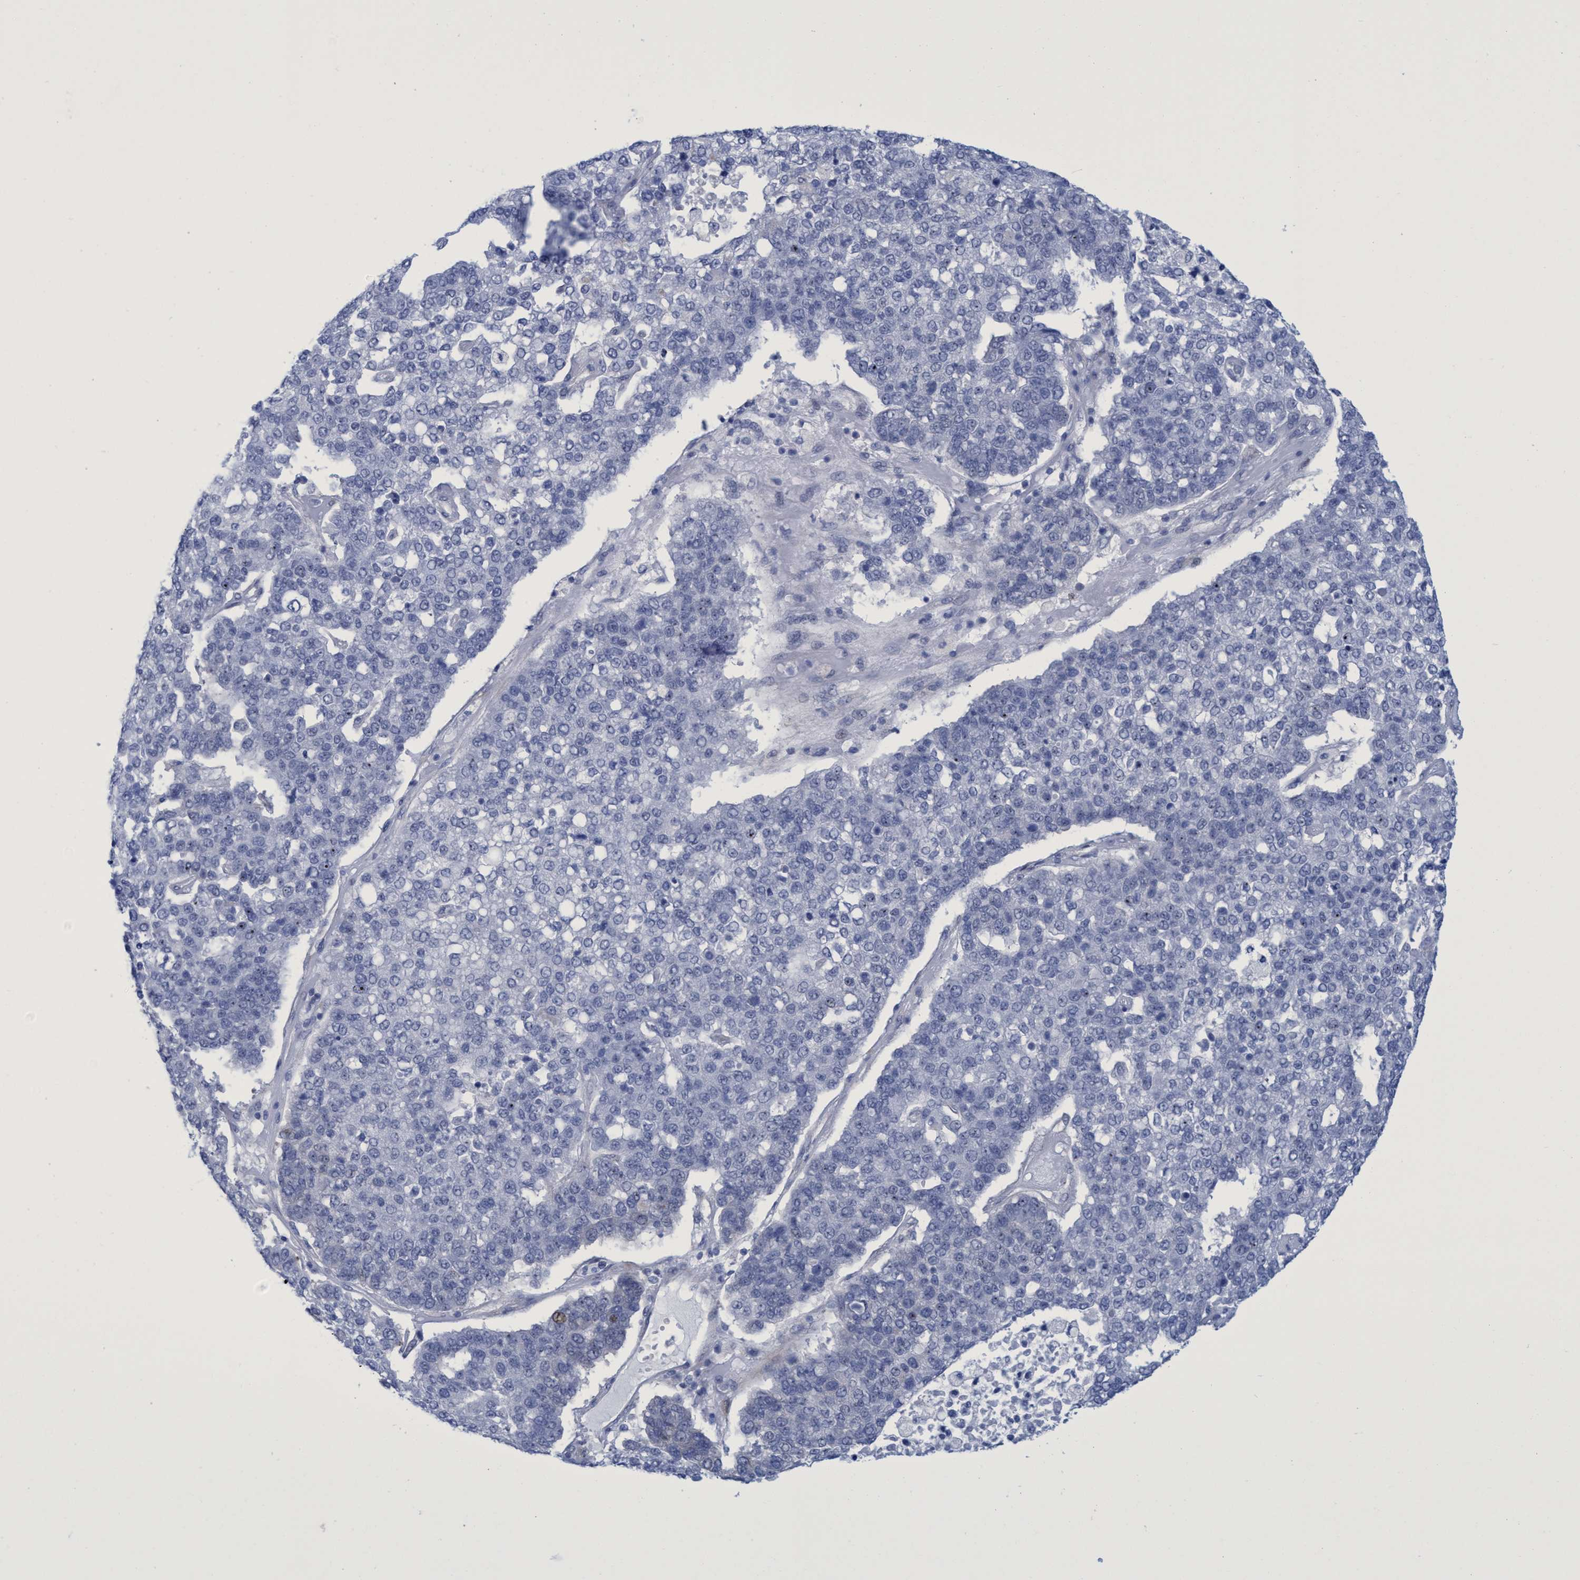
{"staining": {"intensity": "negative", "quantity": "none", "location": "none"}, "tissue": "pancreatic cancer", "cell_type": "Tumor cells", "image_type": "cancer", "snomed": [{"axis": "morphology", "description": "Adenocarcinoma, NOS"}, {"axis": "topography", "description": "Pancreas"}], "caption": "A histopathology image of human pancreatic adenocarcinoma is negative for staining in tumor cells.", "gene": "R3HCC1", "patient": {"sex": "female", "age": 61}}